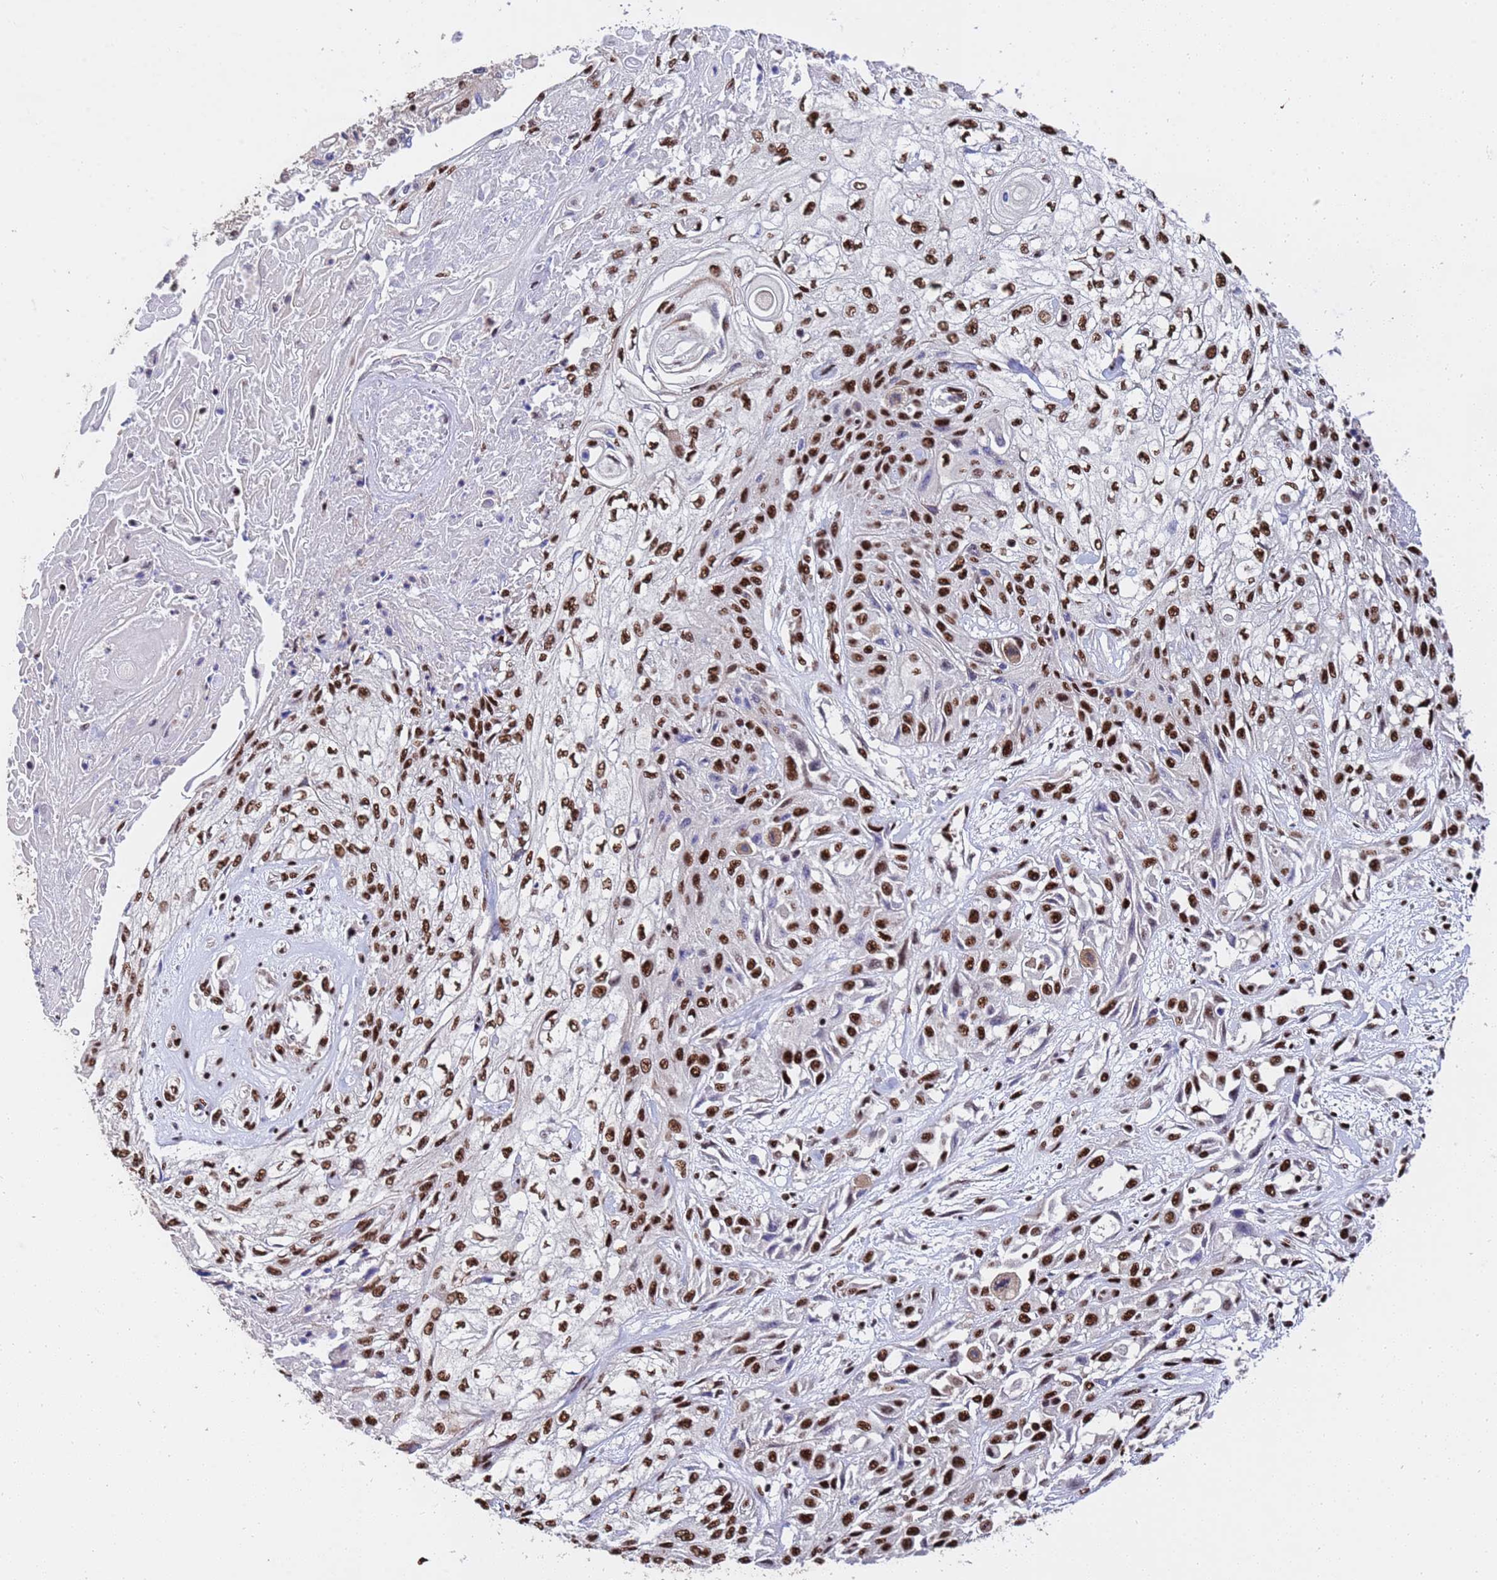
{"staining": {"intensity": "strong", "quantity": ">75%", "location": "nuclear"}, "tissue": "skin cancer", "cell_type": "Tumor cells", "image_type": "cancer", "snomed": [{"axis": "morphology", "description": "Squamous cell carcinoma, NOS"}, {"axis": "morphology", "description": "Squamous cell carcinoma, metastatic, NOS"}, {"axis": "topography", "description": "Skin"}, {"axis": "topography", "description": "Lymph node"}], "caption": "Protein analysis of skin cancer (metastatic squamous cell carcinoma) tissue demonstrates strong nuclear staining in about >75% of tumor cells.", "gene": "SF3B2", "patient": {"sex": "male", "age": 75}}